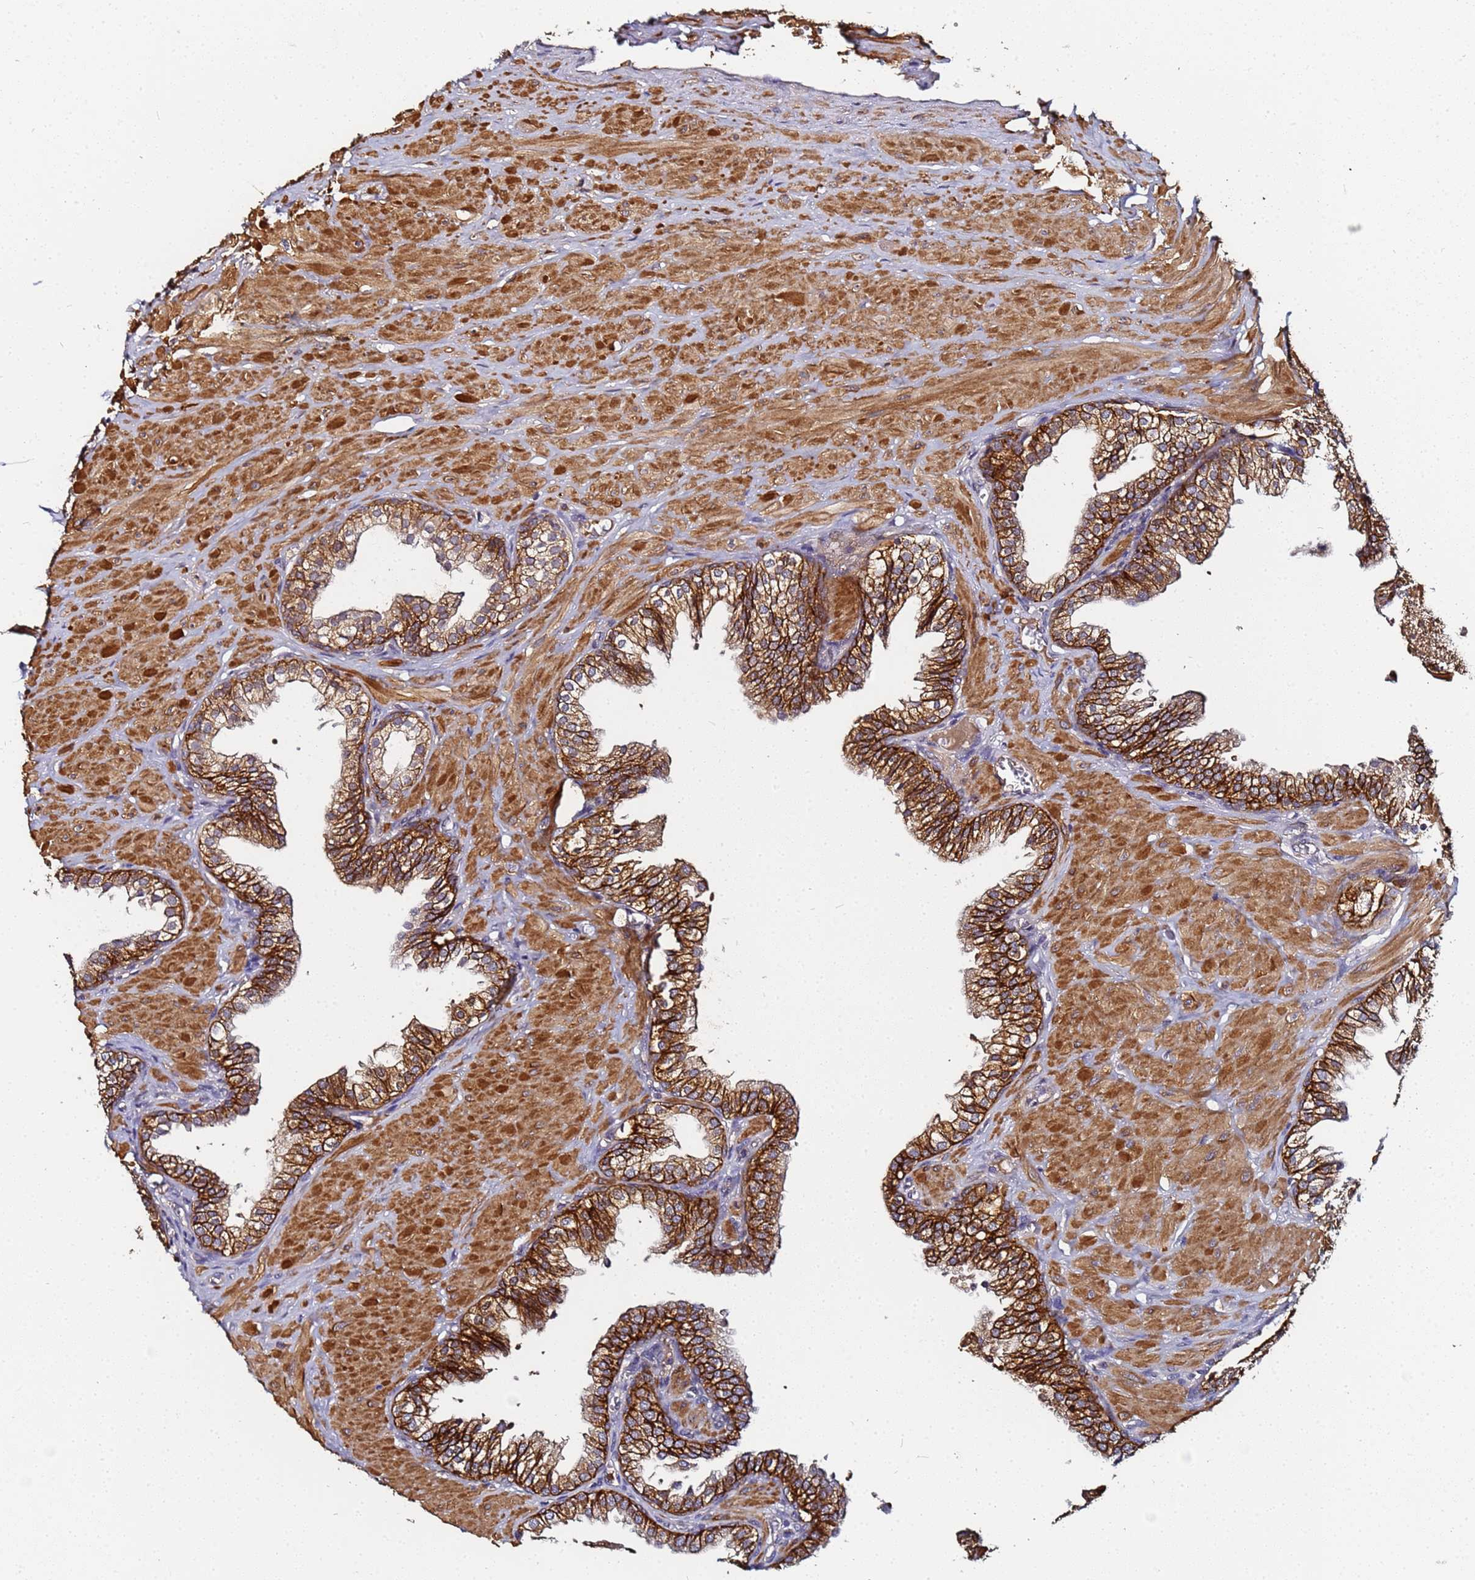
{"staining": {"intensity": "strong", "quantity": ">75%", "location": "cytoplasmic/membranous"}, "tissue": "prostate", "cell_type": "Glandular cells", "image_type": "normal", "snomed": [{"axis": "morphology", "description": "Normal tissue, NOS"}, {"axis": "topography", "description": "Prostate"}, {"axis": "topography", "description": "Peripheral nerve tissue"}], "caption": "Unremarkable prostate displays strong cytoplasmic/membranous positivity in about >75% of glandular cells, visualized by immunohistochemistry. (Brightfield microscopy of DAB IHC at high magnification).", "gene": "LRRC69", "patient": {"sex": "male", "age": 55}}